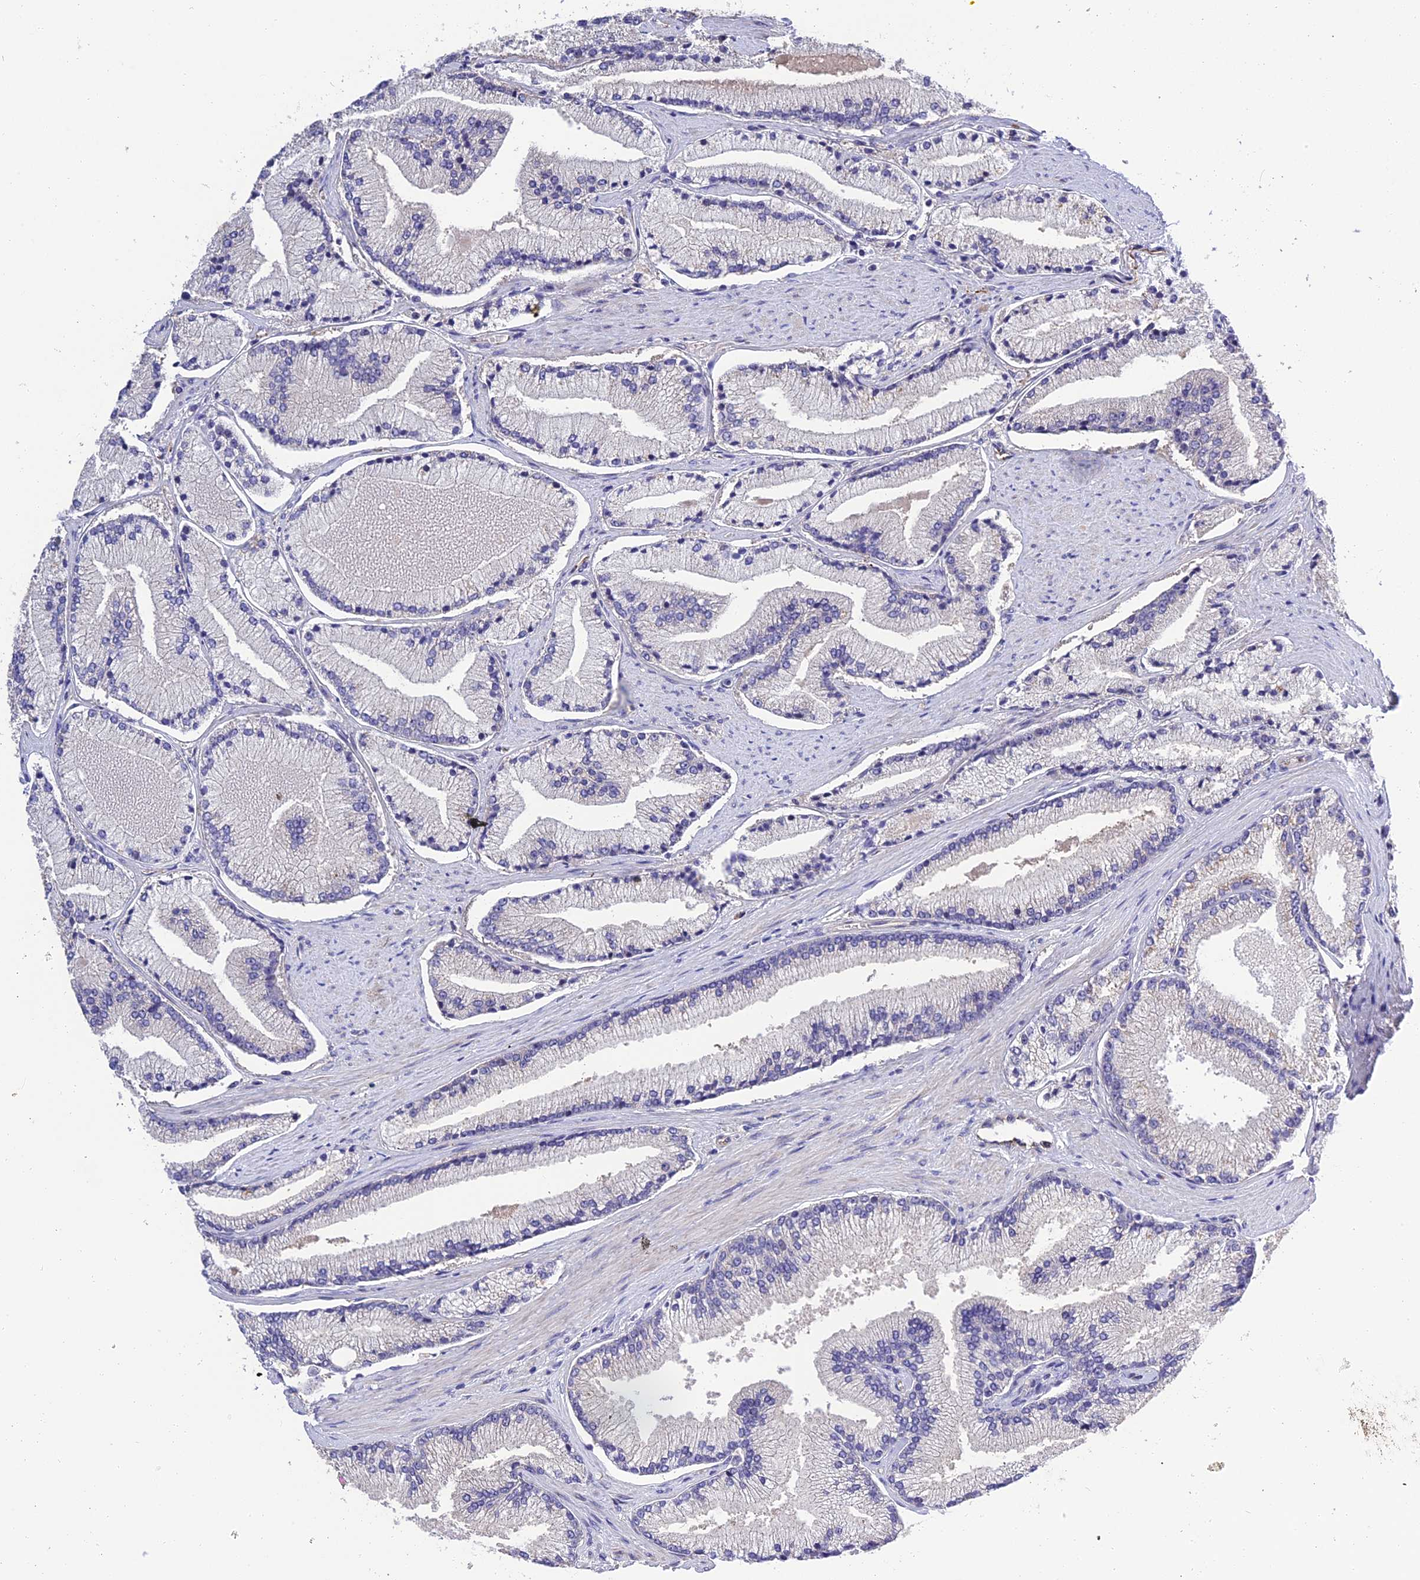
{"staining": {"intensity": "negative", "quantity": "none", "location": "none"}, "tissue": "prostate cancer", "cell_type": "Tumor cells", "image_type": "cancer", "snomed": [{"axis": "morphology", "description": "Adenocarcinoma, High grade"}, {"axis": "topography", "description": "Prostate"}], "caption": "Immunohistochemistry (IHC) histopathology image of neoplastic tissue: human prostate cancer (adenocarcinoma (high-grade)) stained with DAB (3,3'-diaminobenzidine) shows no significant protein expression in tumor cells. (DAB IHC with hematoxylin counter stain).", "gene": "MFSD2A", "patient": {"sex": "male", "age": 67}}